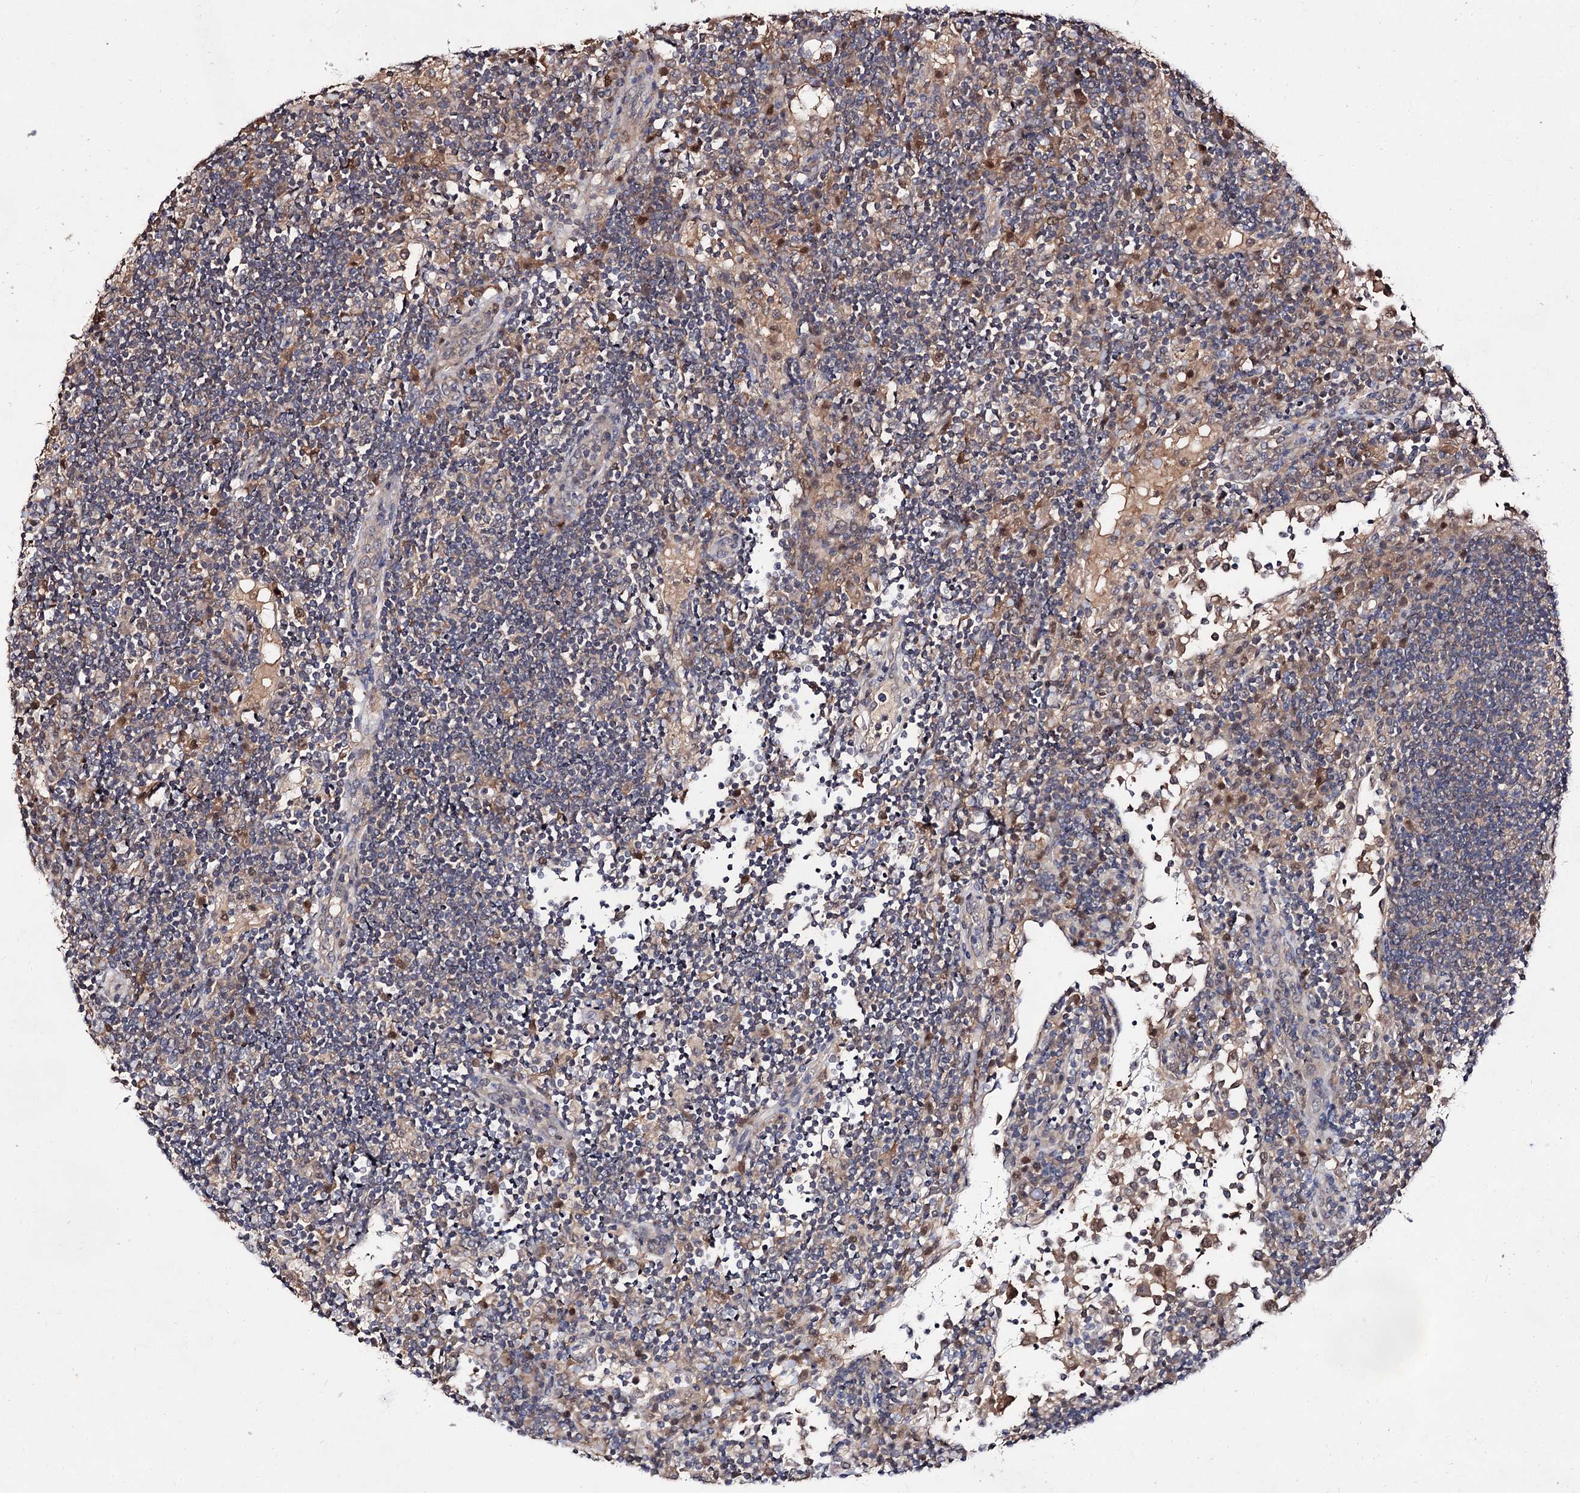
{"staining": {"intensity": "weak", "quantity": "<25%", "location": "cytoplasmic/membranous"}, "tissue": "lymph node", "cell_type": "Germinal center cells", "image_type": "normal", "snomed": [{"axis": "morphology", "description": "Normal tissue, NOS"}, {"axis": "topography", "description": "Lymph node"}], "caption": "DAB (3,3'-diaminobenzidine) immunohistochemical staining of unremarkable human lymph node exhibits no significant staining in germinal center cells. (DAB immunohistochemistry (IHC) with hematoxylin counter stain).", "gene": "ACTR6", "patient": {"sex": "female", "age": 53}}